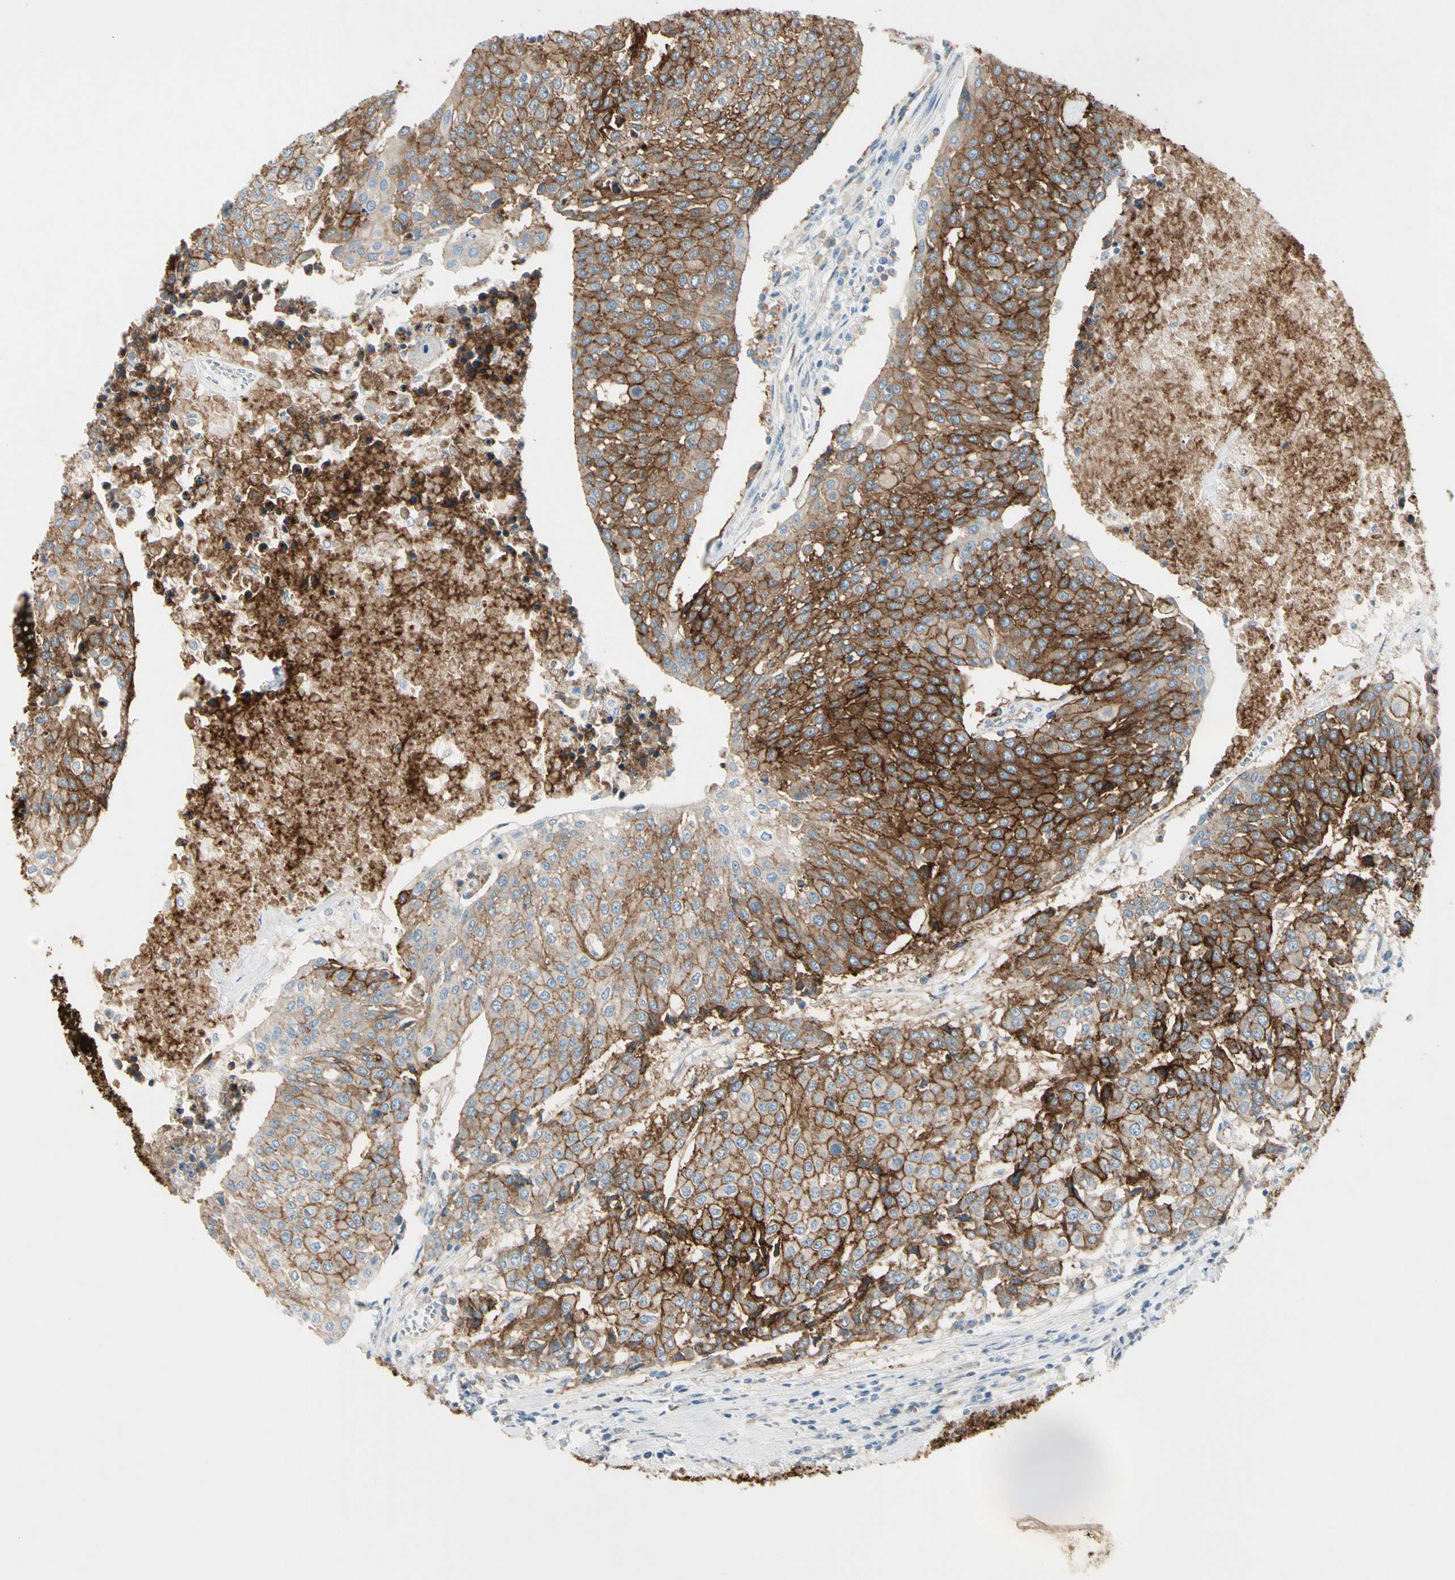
{"staining": {"intensity": "strong", "quantity": ">75%", "location": "cytoplasmic/membranous"}, "tissue": "urothelial cancer", "cell_type": "Tumor cells", "image_type": "cancer", "snomed": [{"axis": "morphology", "description": "Urothelial carcinoma, High grade"}, {"axis": "topography", "description": "Urinary bladder"}], "caption": "A micrograph showing strong cytoplasmic/membranous positivity in approximately >75% of tumor cells in urothelial cancer, as visualized by brown immunohistochemical staining.", "gene": "ITGA3", "patient": {"sex": "female", "age": 85}}